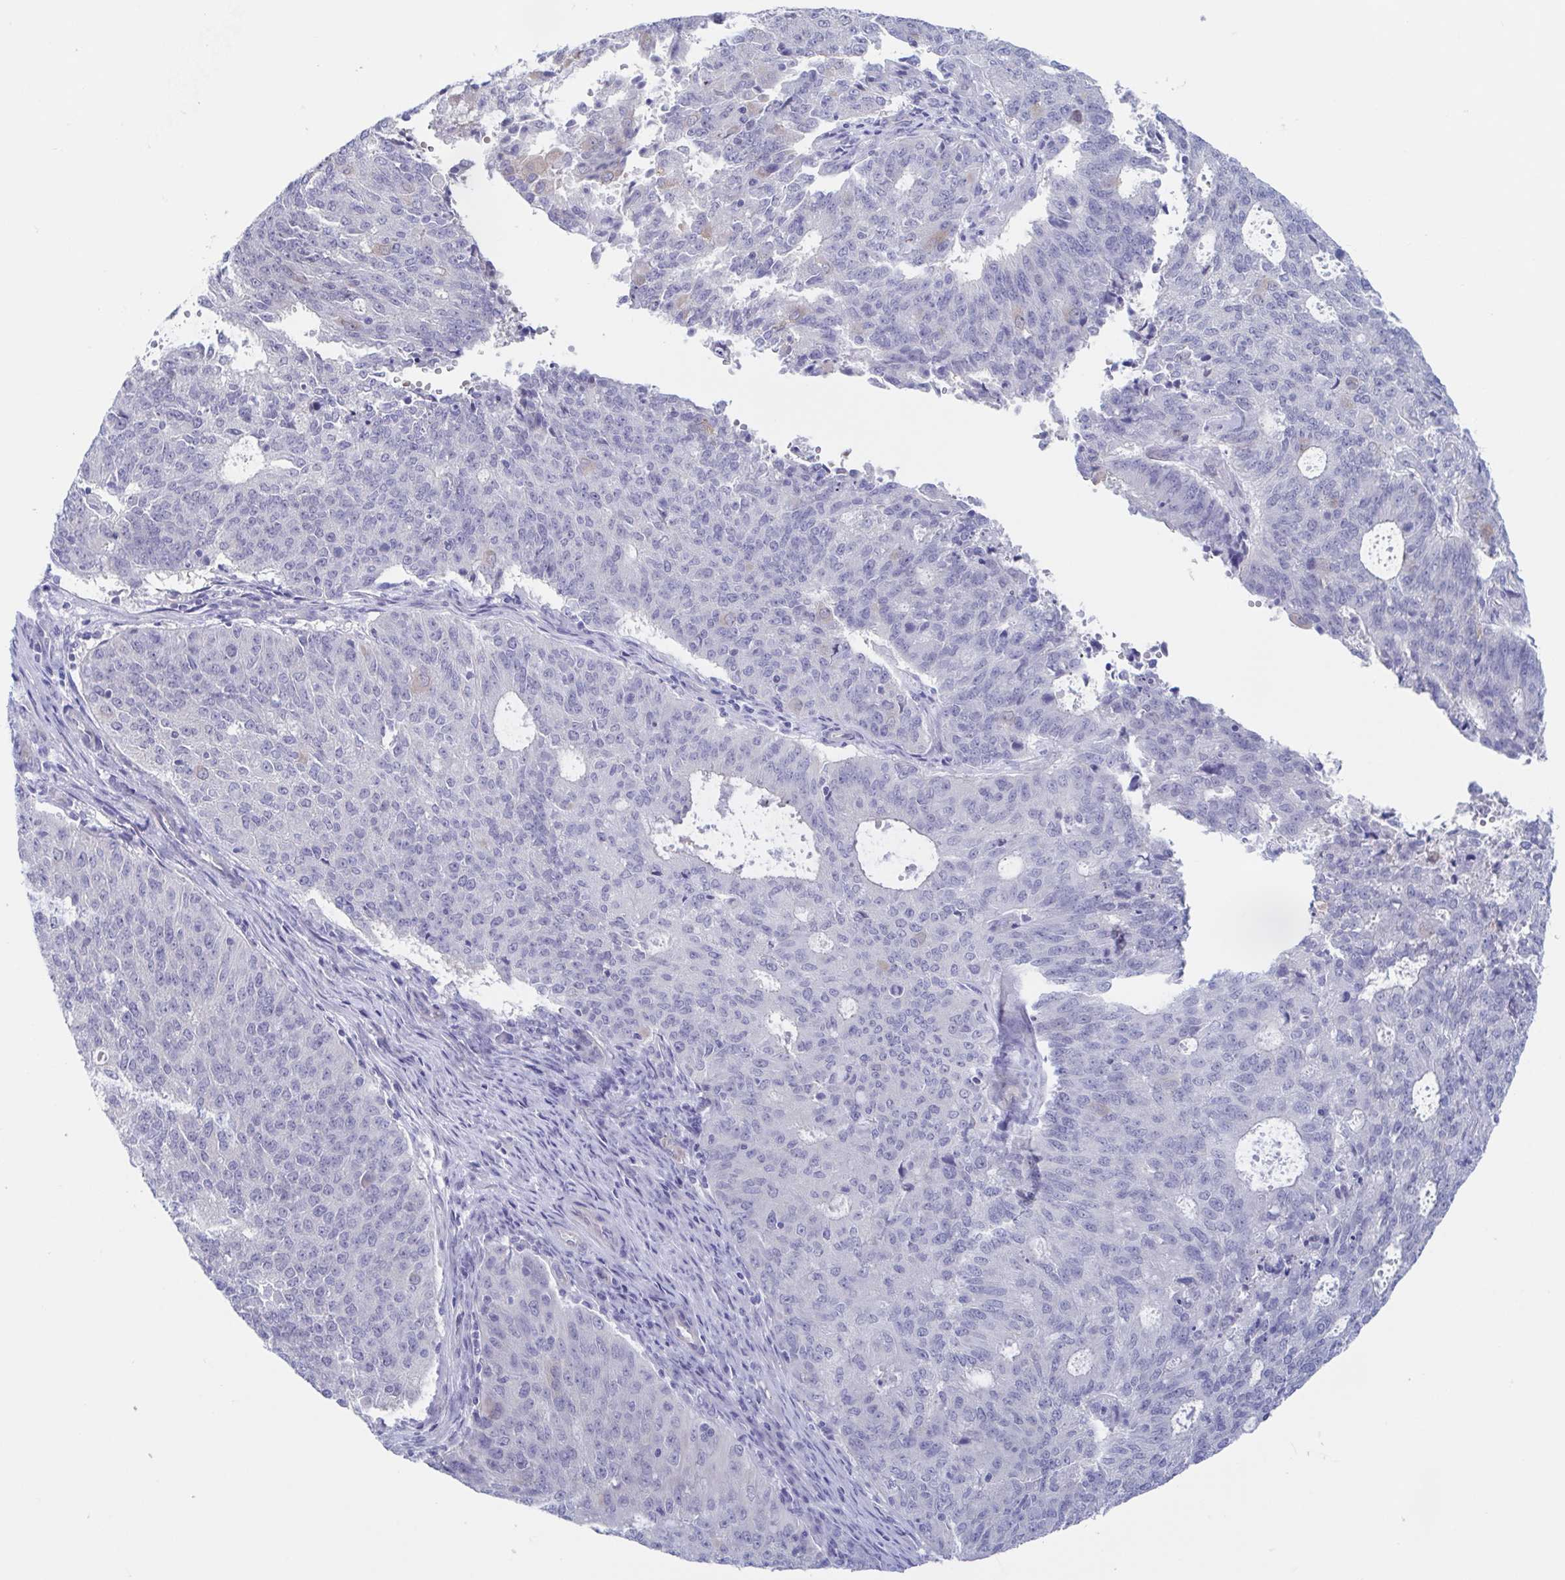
{"staining": {"intensity": "negative", "quantity": "none", "location": "none"}, "tissue": "endometrial cancer", "cell_type": "Tumor cells", "image_type": "cancer", "snomed": [{"axis": "morphology", "description": "Adenocarcinoma, NOS"}, {"axis": "topography", "description": "Endometrium"}], "caption": "A photomicrograph of endometrial adenocarcinoma stained for a protein reveals no brown staining in tumor cells.", "gene": "TEX12", "patient": {"sex": "female", "age": 82}}